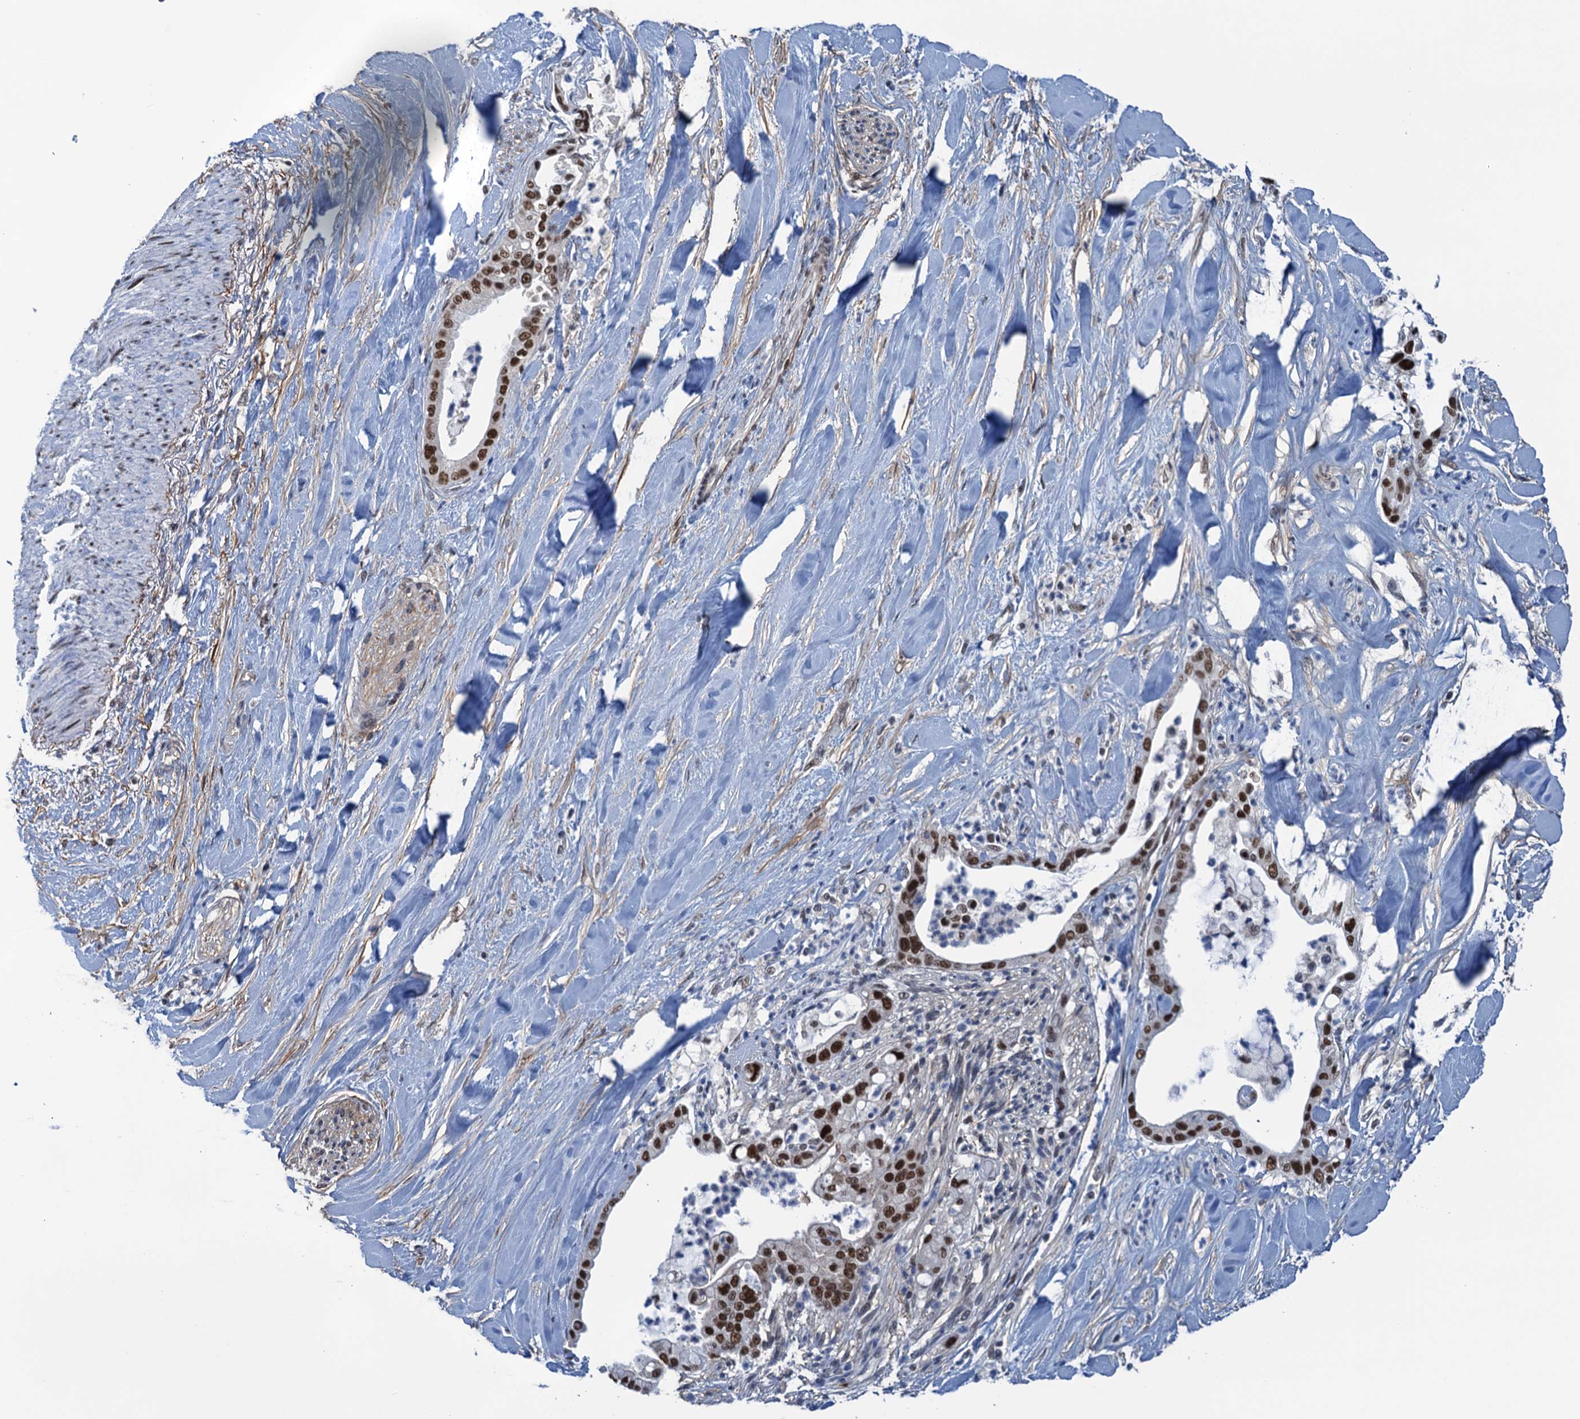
{"staining": {"intensity": "strong", "quantity": ">75%", "location": "nuclear"}, "tissue": "liver cancer", "cell_type": "Tumor cells", "image_type": "cancer", "snomed": [{"axis": "morphology", "description": "Cholangiocarcinoma"}, {"axis": "topography", "description": "Liver"}], "caption": "The histopathology image demonstrates a brown stain indicating the presence of a protein in the nuclear of tumor cells in cholangiocarcinoma (liver). Ihc stains the protein in brown and the nuclei are stained blue.", "gene": "SAE1", "patient": {"sex": "female", "age": 54}}